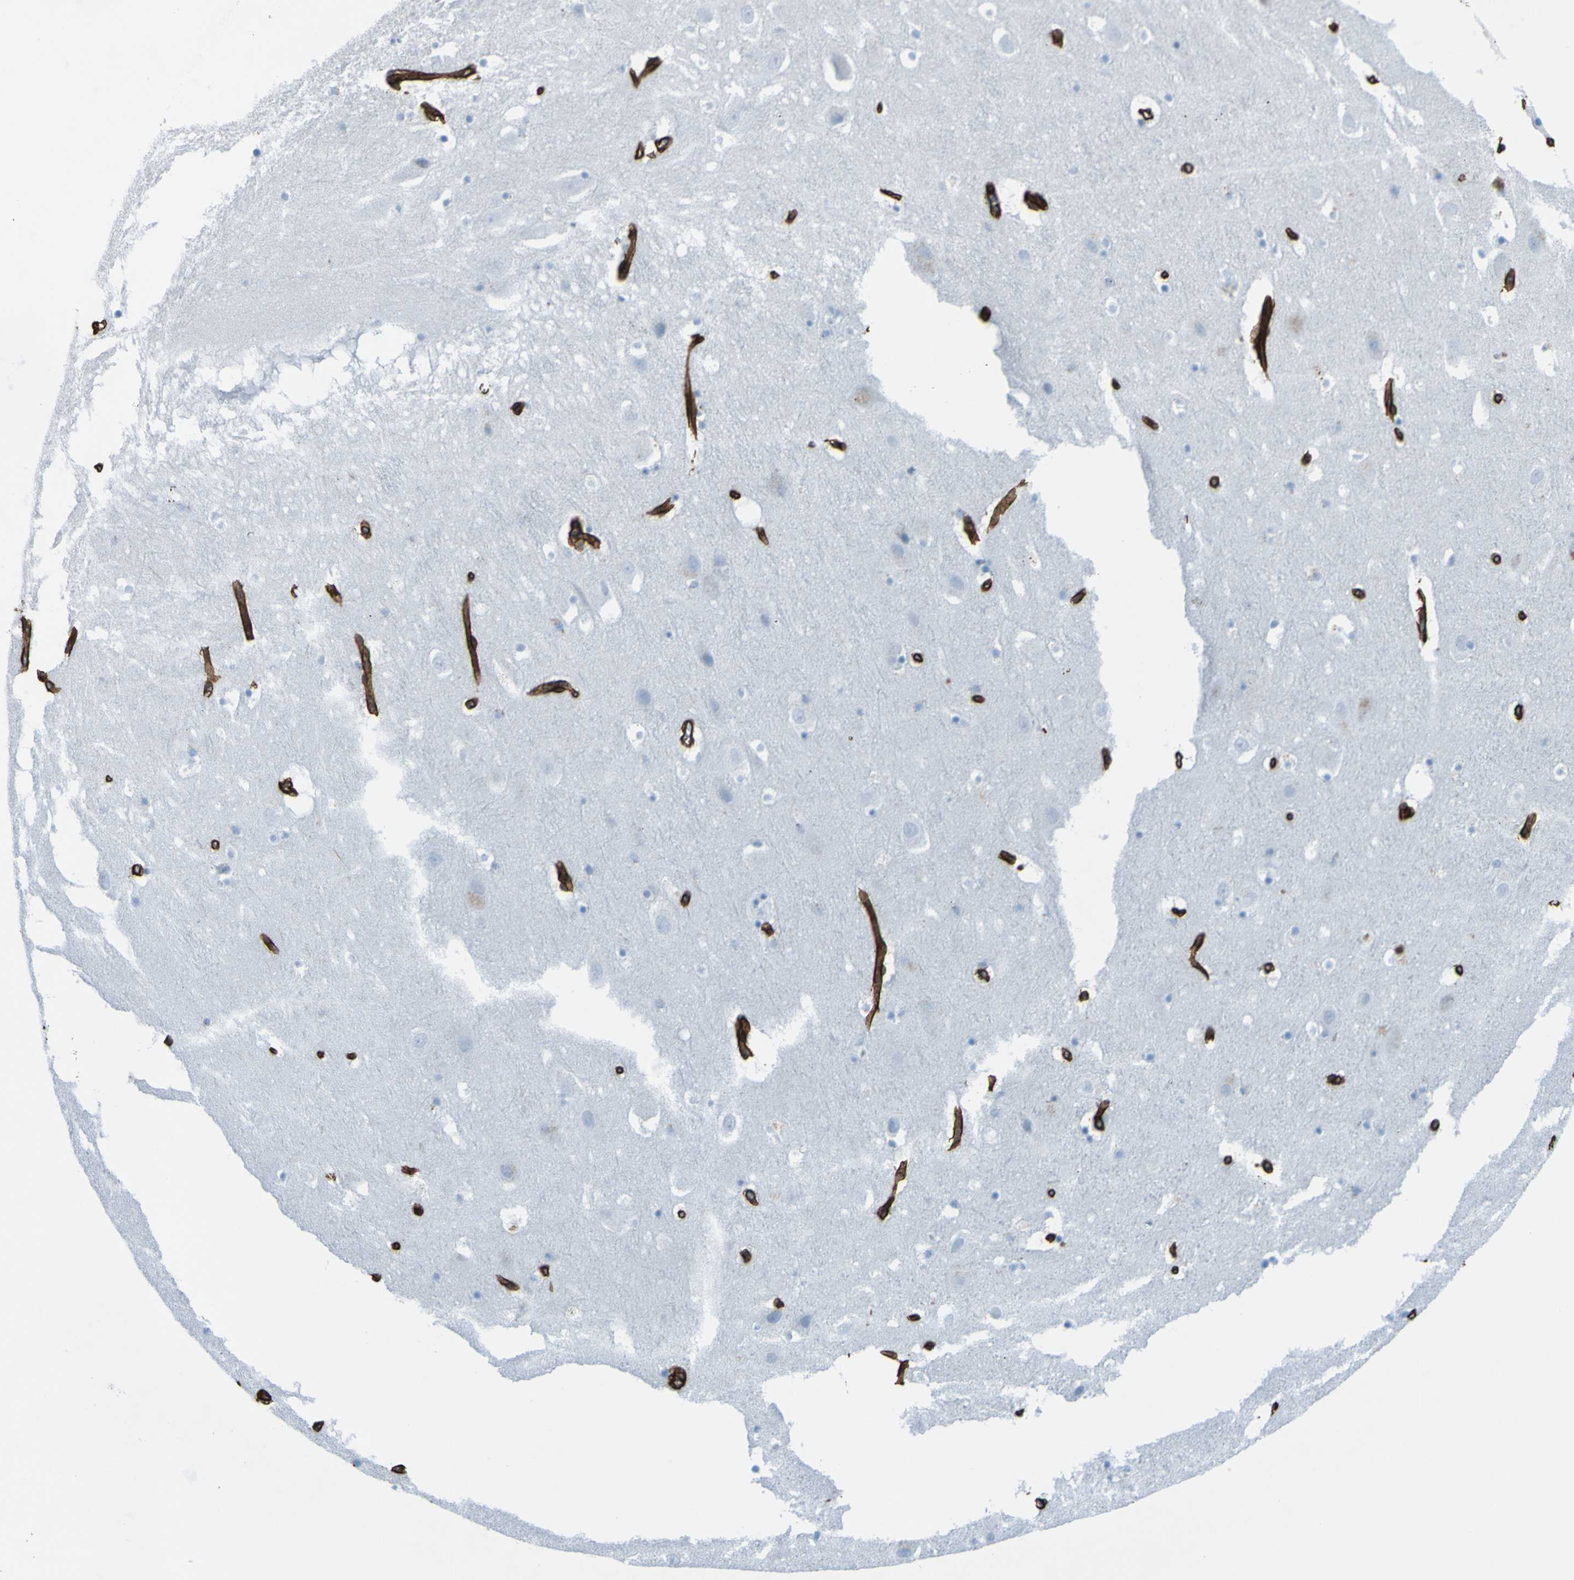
{"staining": {"intensity": "negative", "quantity": "none", "location": "none"}, "tissue": "hippocampus", "cell_type": "Glial cells", "image_type": "normal", "snomed": [{"axis": "morphology", "description": "Normal tissue, NOS"}, {"axis": "topography", "description": "Hippocampus"}], "caption": "Immunohistochemistry micrograph of unremarkable hippocampus: human hippocampus stained with DAB shows no significant protein staining in glial cells. (Immunohistochemistry, brightfield microscopy, high magnification).", "gene": "COL4A2", "patient": {"sex": "male", "age": 45}}